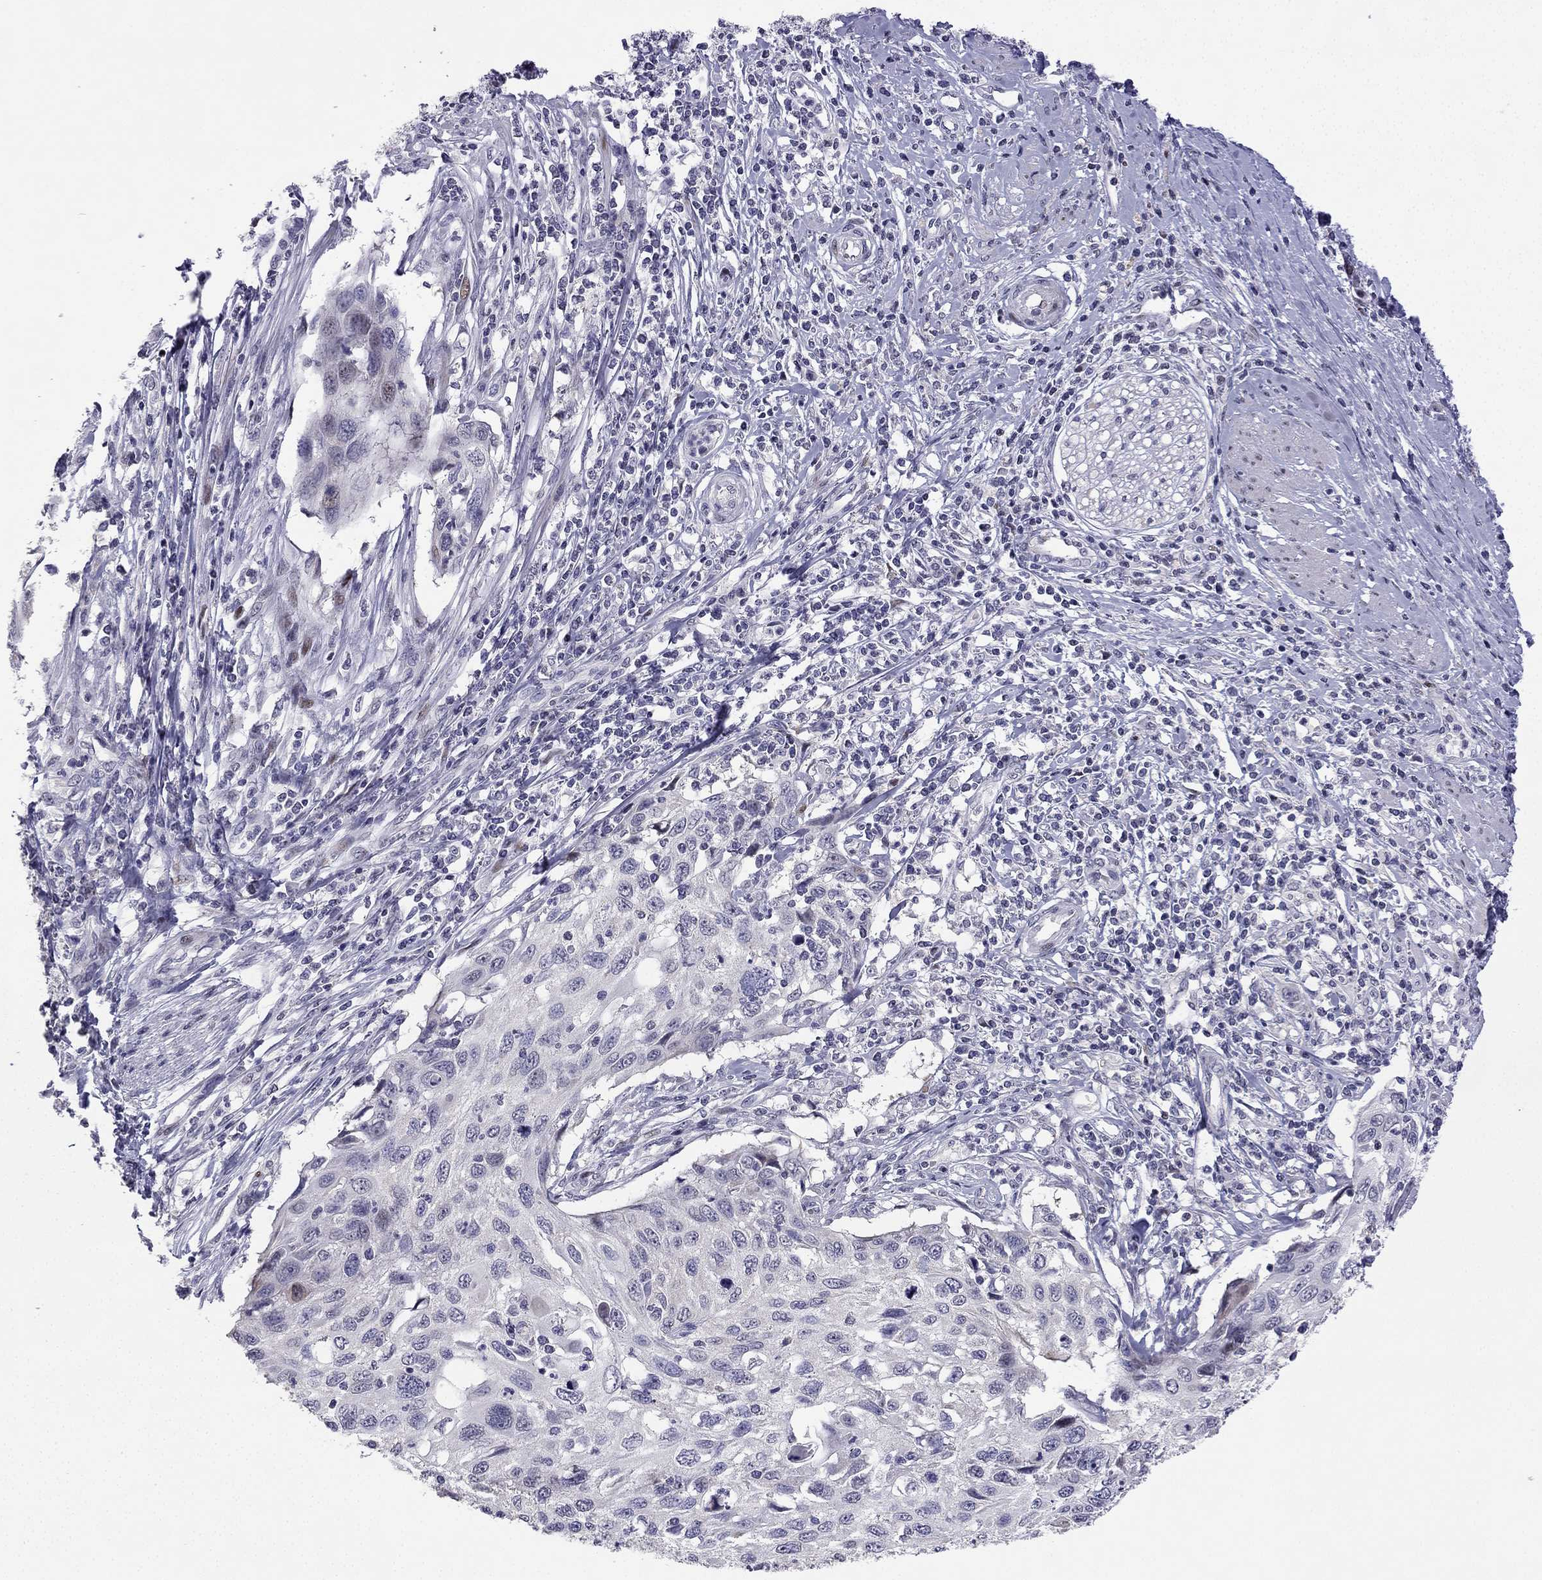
{"staining": {"intensity": "negative", "quantity": "none", "location": "none"}, "tissue": "cervical cancer", "cell_type": "Tumor cells", "image_type": "cancer", "snomed": [{"axis": "morphology", "description": "Squamous cell carcinoma, NOS"}, {"axis": "topography", "description": "Cervix"}], "caption": "High power microscopy photomicrograph of an immunohistochemistry (IHC) histopathology image of squamous cell carcinoma (cervical), revealing no significant positivity in tumor cells. Brightfield microscopy of immunohistochemistry stained with DAB (3,3'-diaminobenzidine) (brown) and hematoxylin (blue), captured at high magnification.", "gene": "CFAP70", "patient": {"sex": "female", "age": 70}}